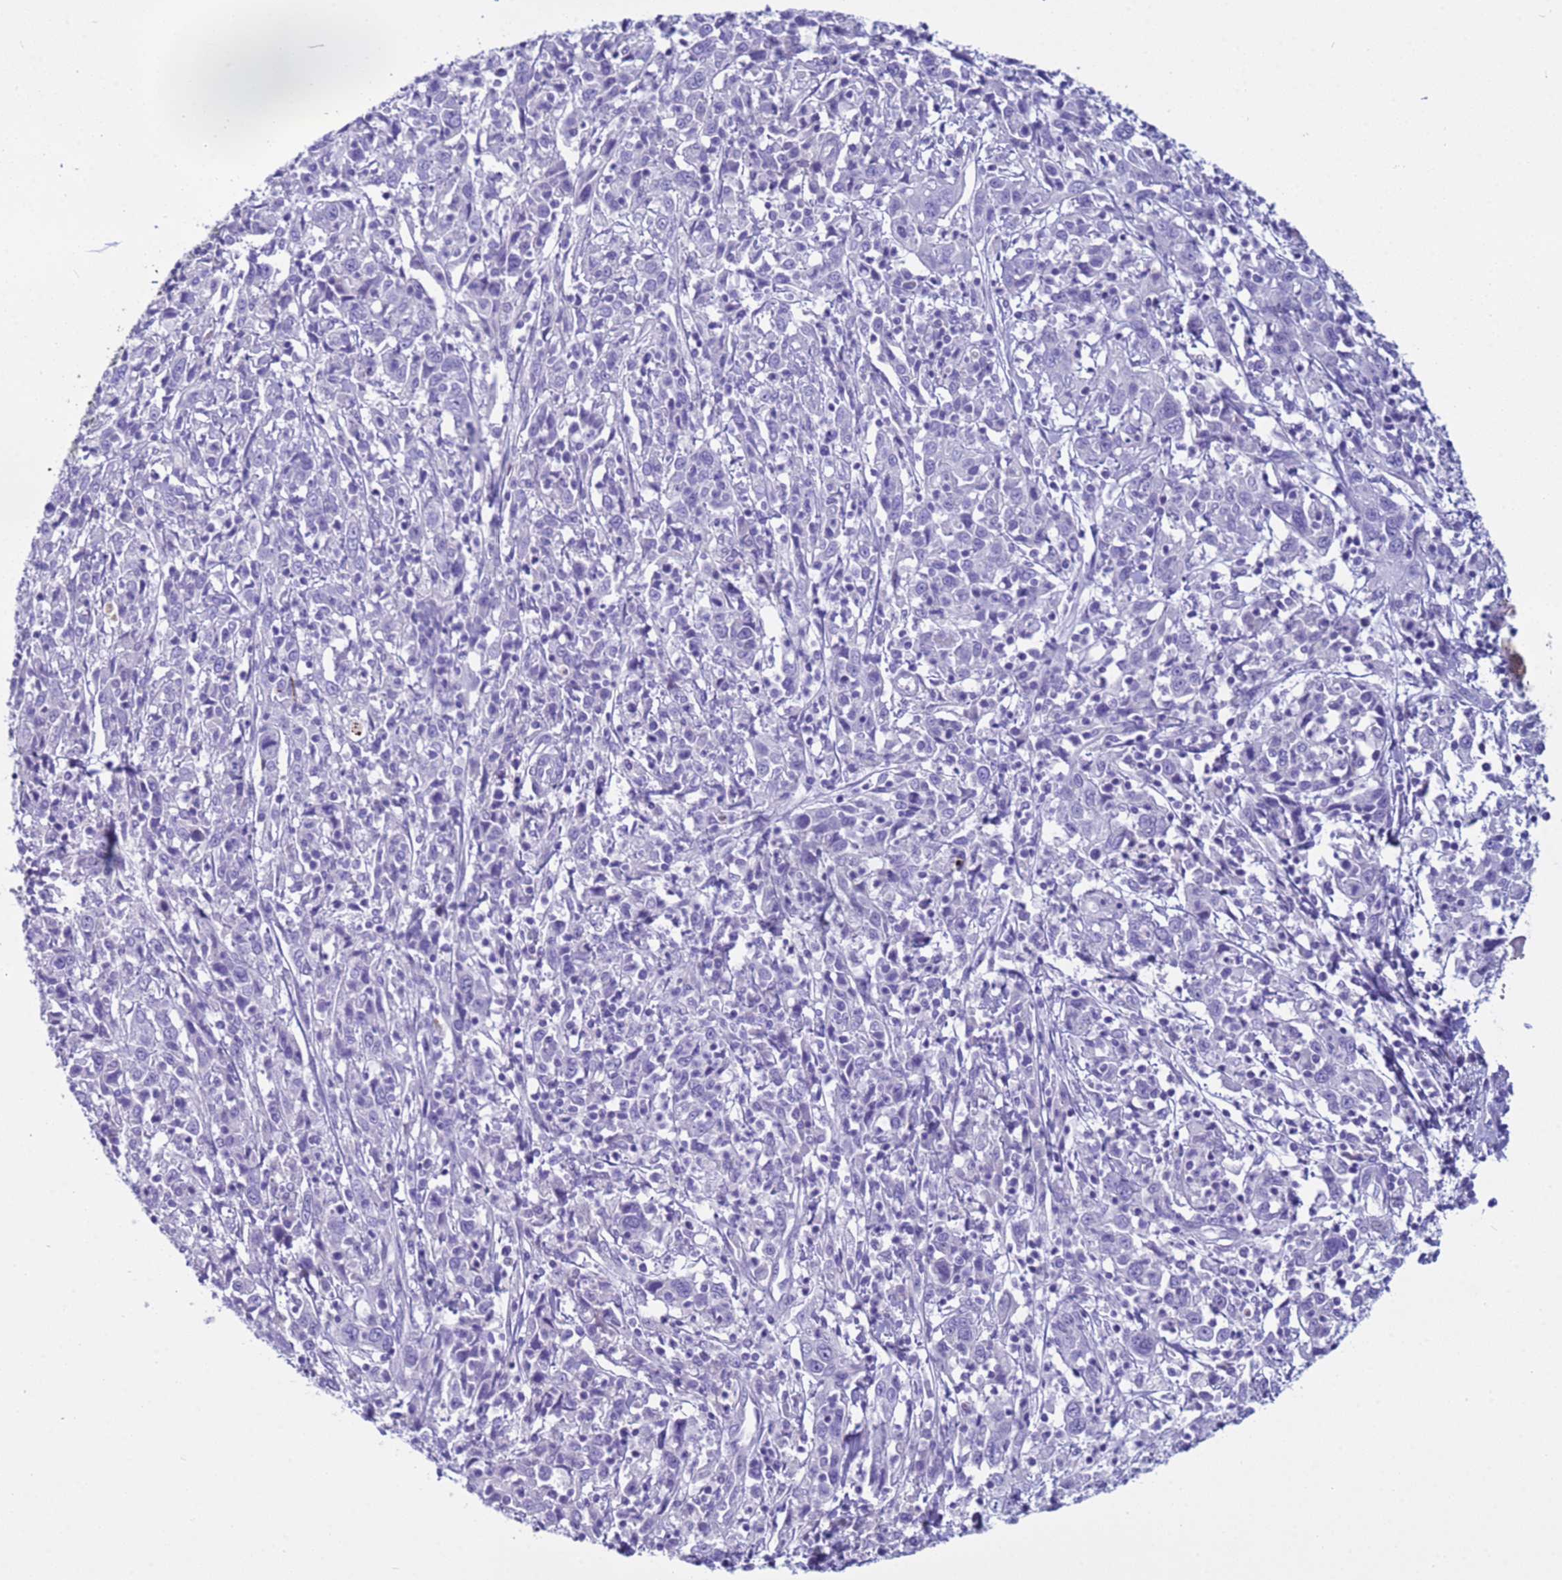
{"staining": {"intensity": "negative", "quantity": "none", "location": "none"}, "tissue": "cervical cancer", "cell_type": "Tumor cells", "image_type": "cancer", "snomed": [{"axis": "morphology", "description": "Squamous cell carcinoma, NOS"}, {"axis": "topography", "description": "Cervix"}], "caption": "Image shows no significant protein positivity in tumor cells of cervical squamous cell carcinoma. Brightfield microscopy of IHC stained with DAB (brown) and hematoxylin (blue), captured at high magnification.", "gene": "CST4", "patient": {"sex": "female", "age": 46}}